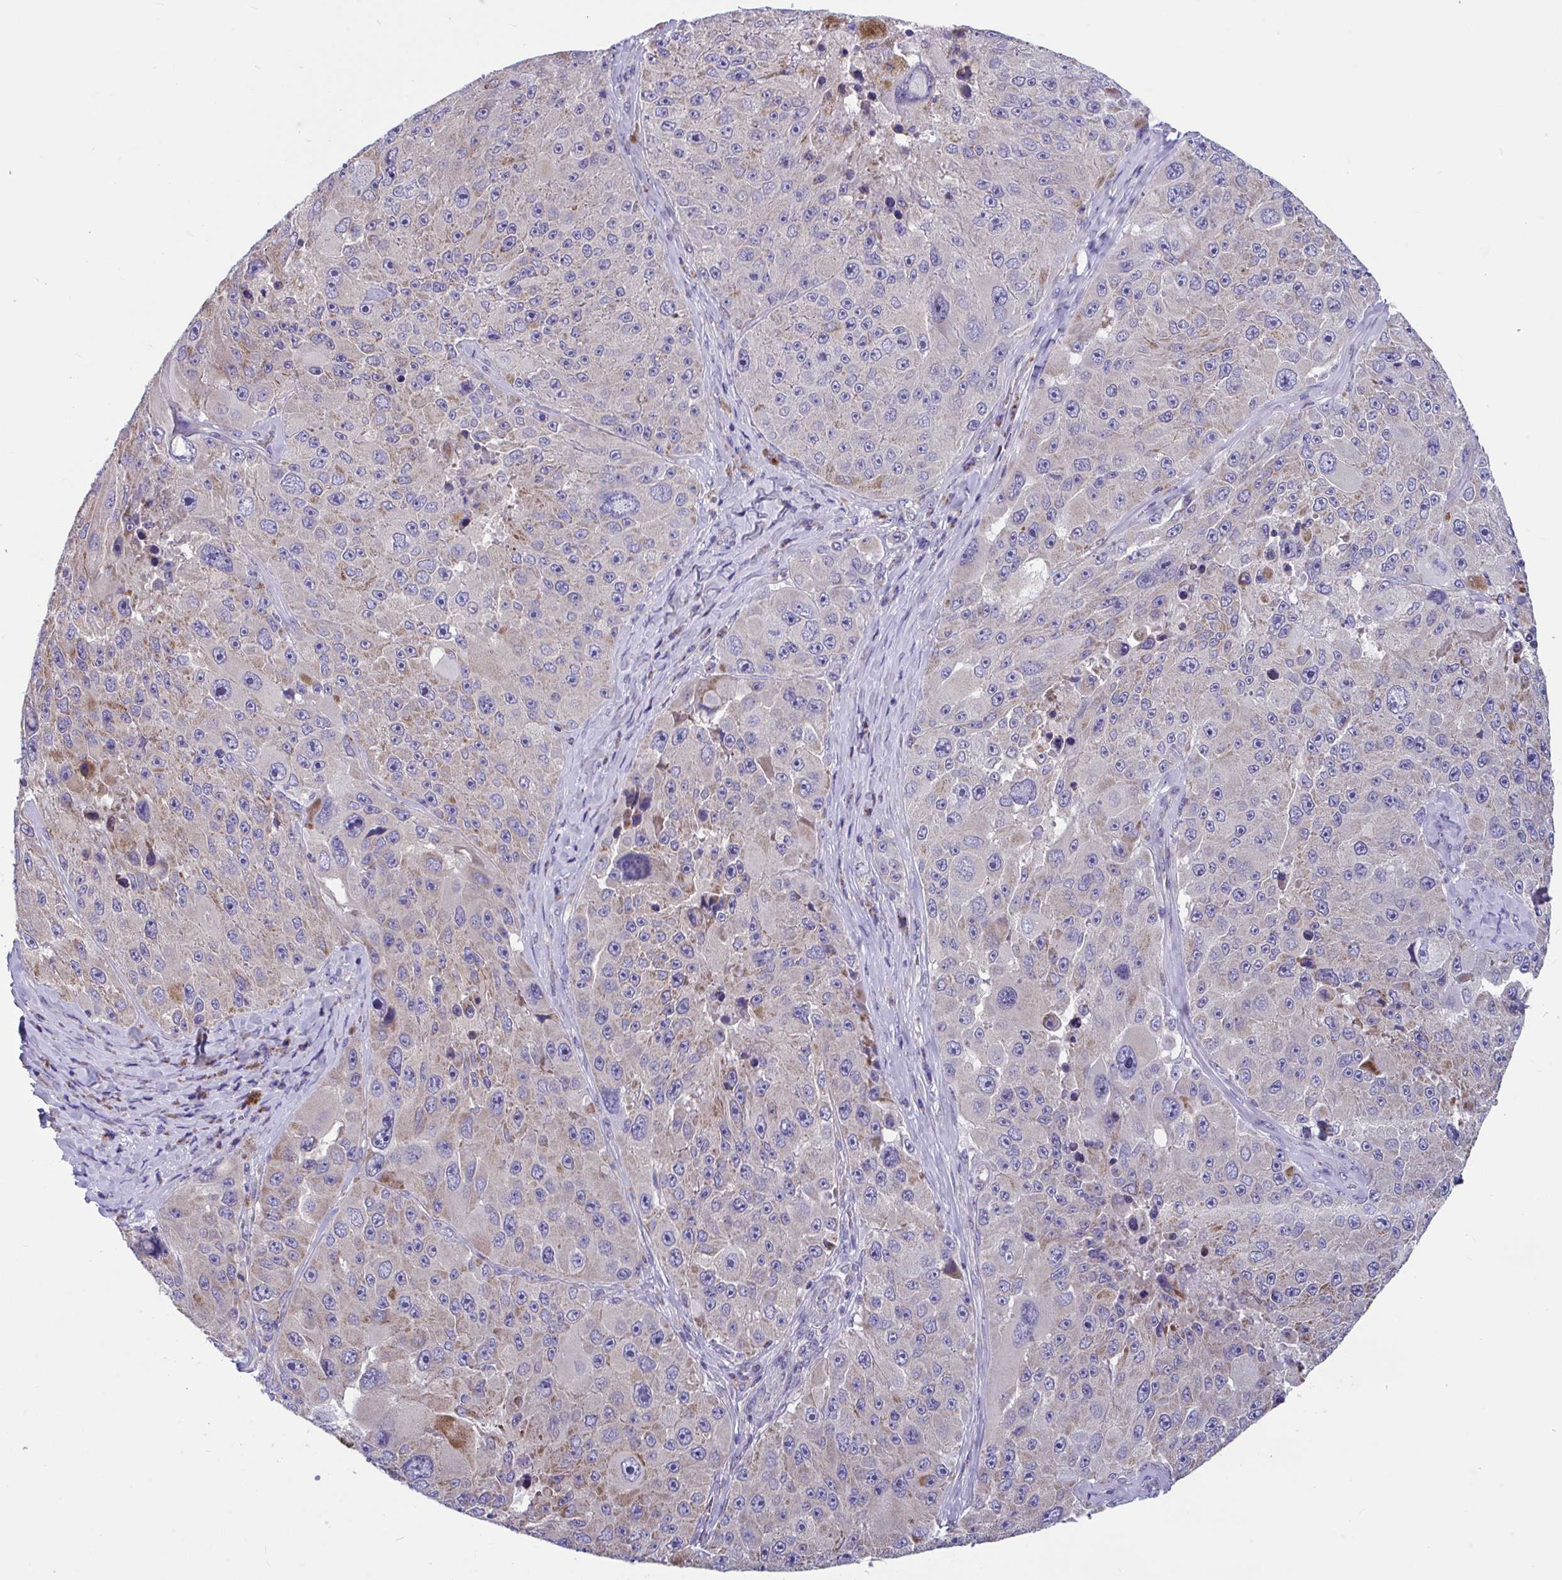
{"staining": {"intensity": "moderate", "quantity": "25%-75%", "location": "cytoplasmic/membranous"}, "tissue": "melanoma", "cell_type": "Tumor cells", "image_type": "cancer", "snomed": [{"axis": "morphology", "description": "Malignant melanoma, Metastatic site"}, {"axis": "topography", "description": "Lymph node"}], "caption": "Immunohistochemistry (IHC) (DAB (3,3'-diaminobenzidine)) staining of melanoma reveals moderate cytoplasmic/membranous protein expression in approximately 25%-75% of tumor cells.", "gene": "OR13A1", "patient": {"sex": "male", "age": 62}}